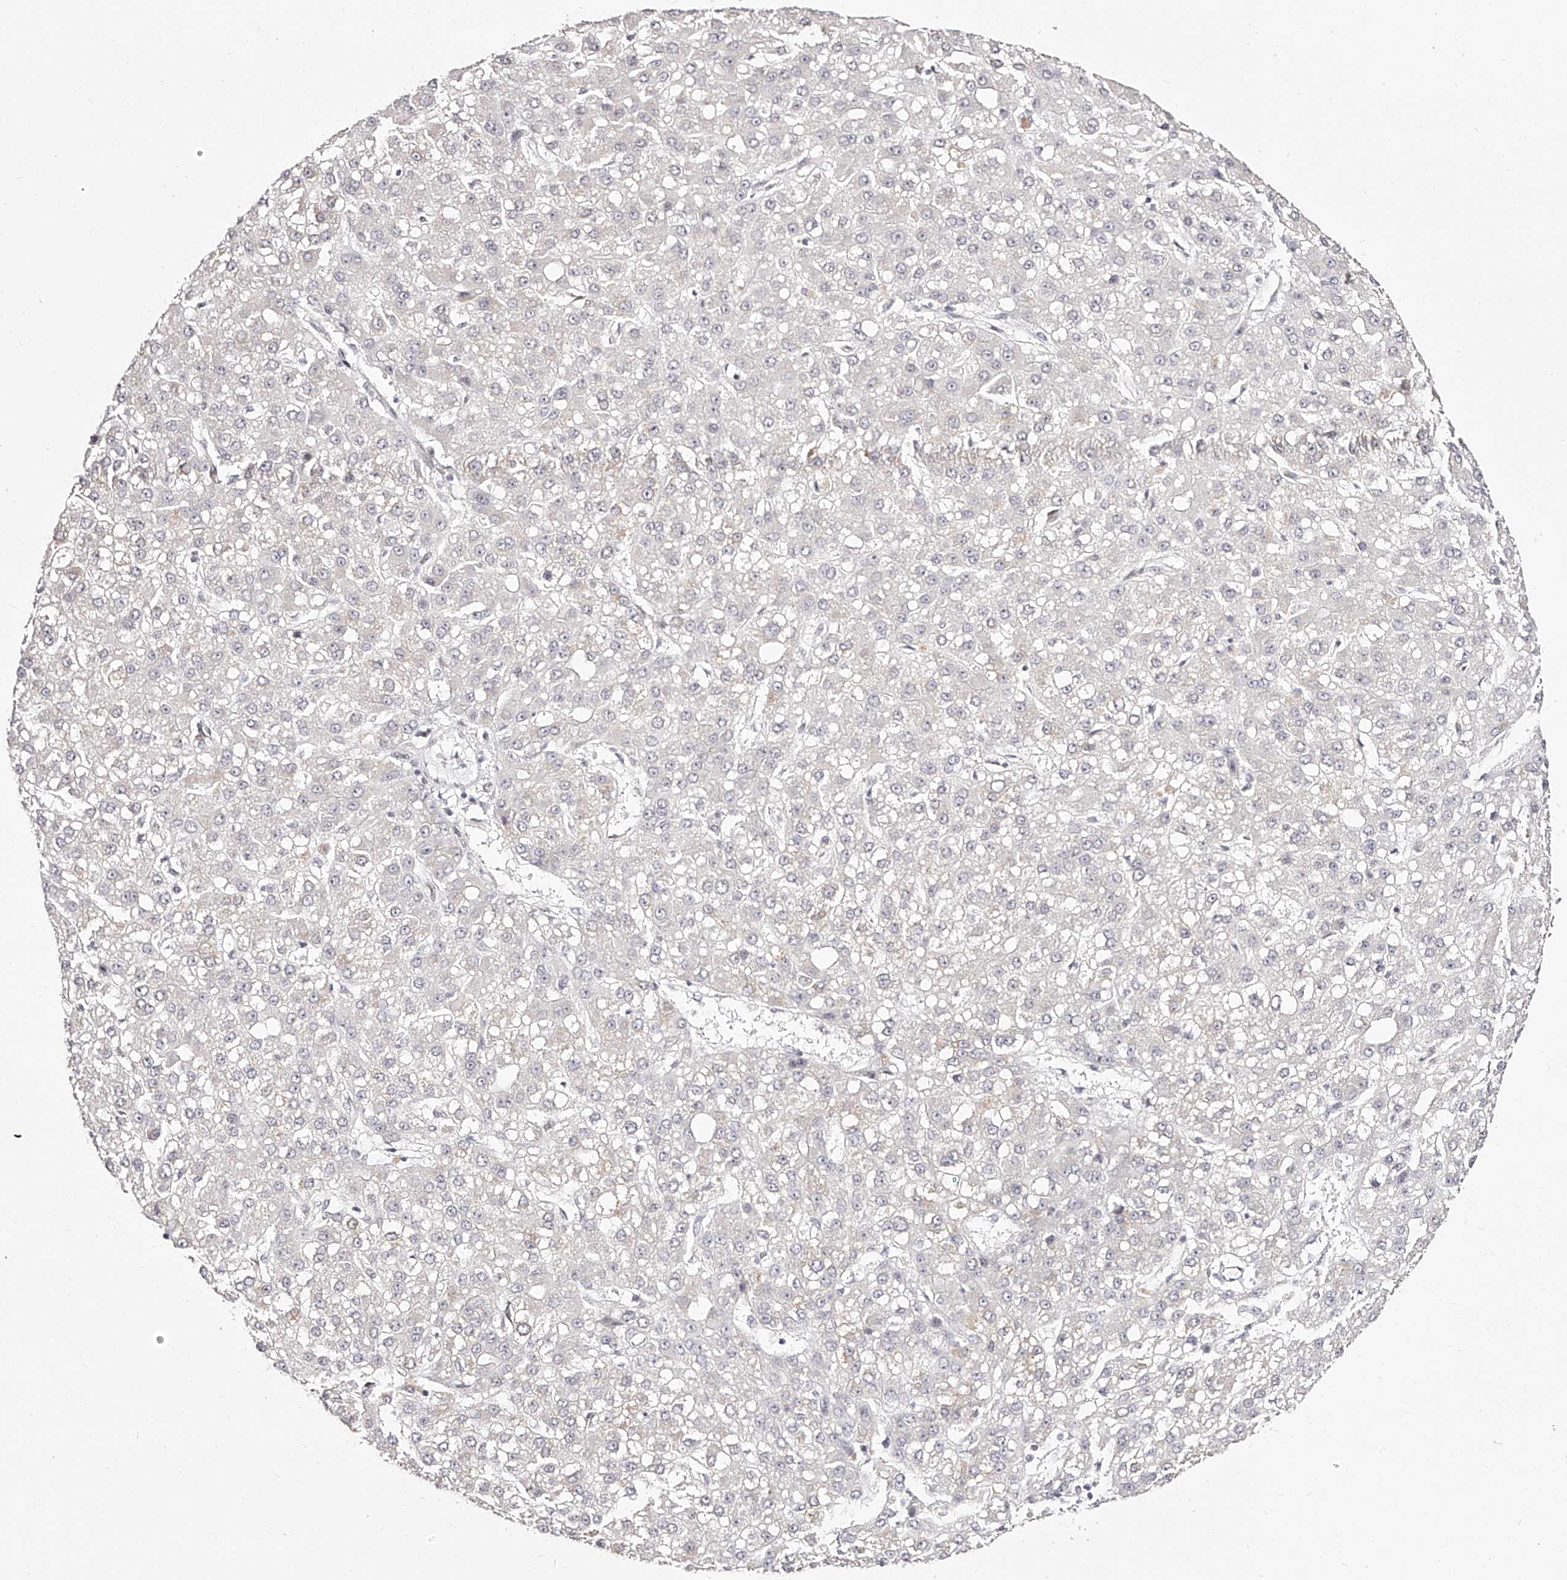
{"staining": {"intensity": "negative", "quantity": "none", "location": "none"}, "tissue": "liver cancer", "cell_type": "Tumor cells", "image_type": "cancer", "snomed": [{"axis": "morphology", "description": "Carcinoma, Hepatocellular, NOS"}, {"axis": "topography", "description": "Liver"}], "caption": "High magnification brightfield microscopy of liver cancer stained with DAB (brown) and counterstained with hematoxylin (blue): tumor cells show no significant staining.", "gene": "USF3", "patient": {"sex": "male", "age": 67}}